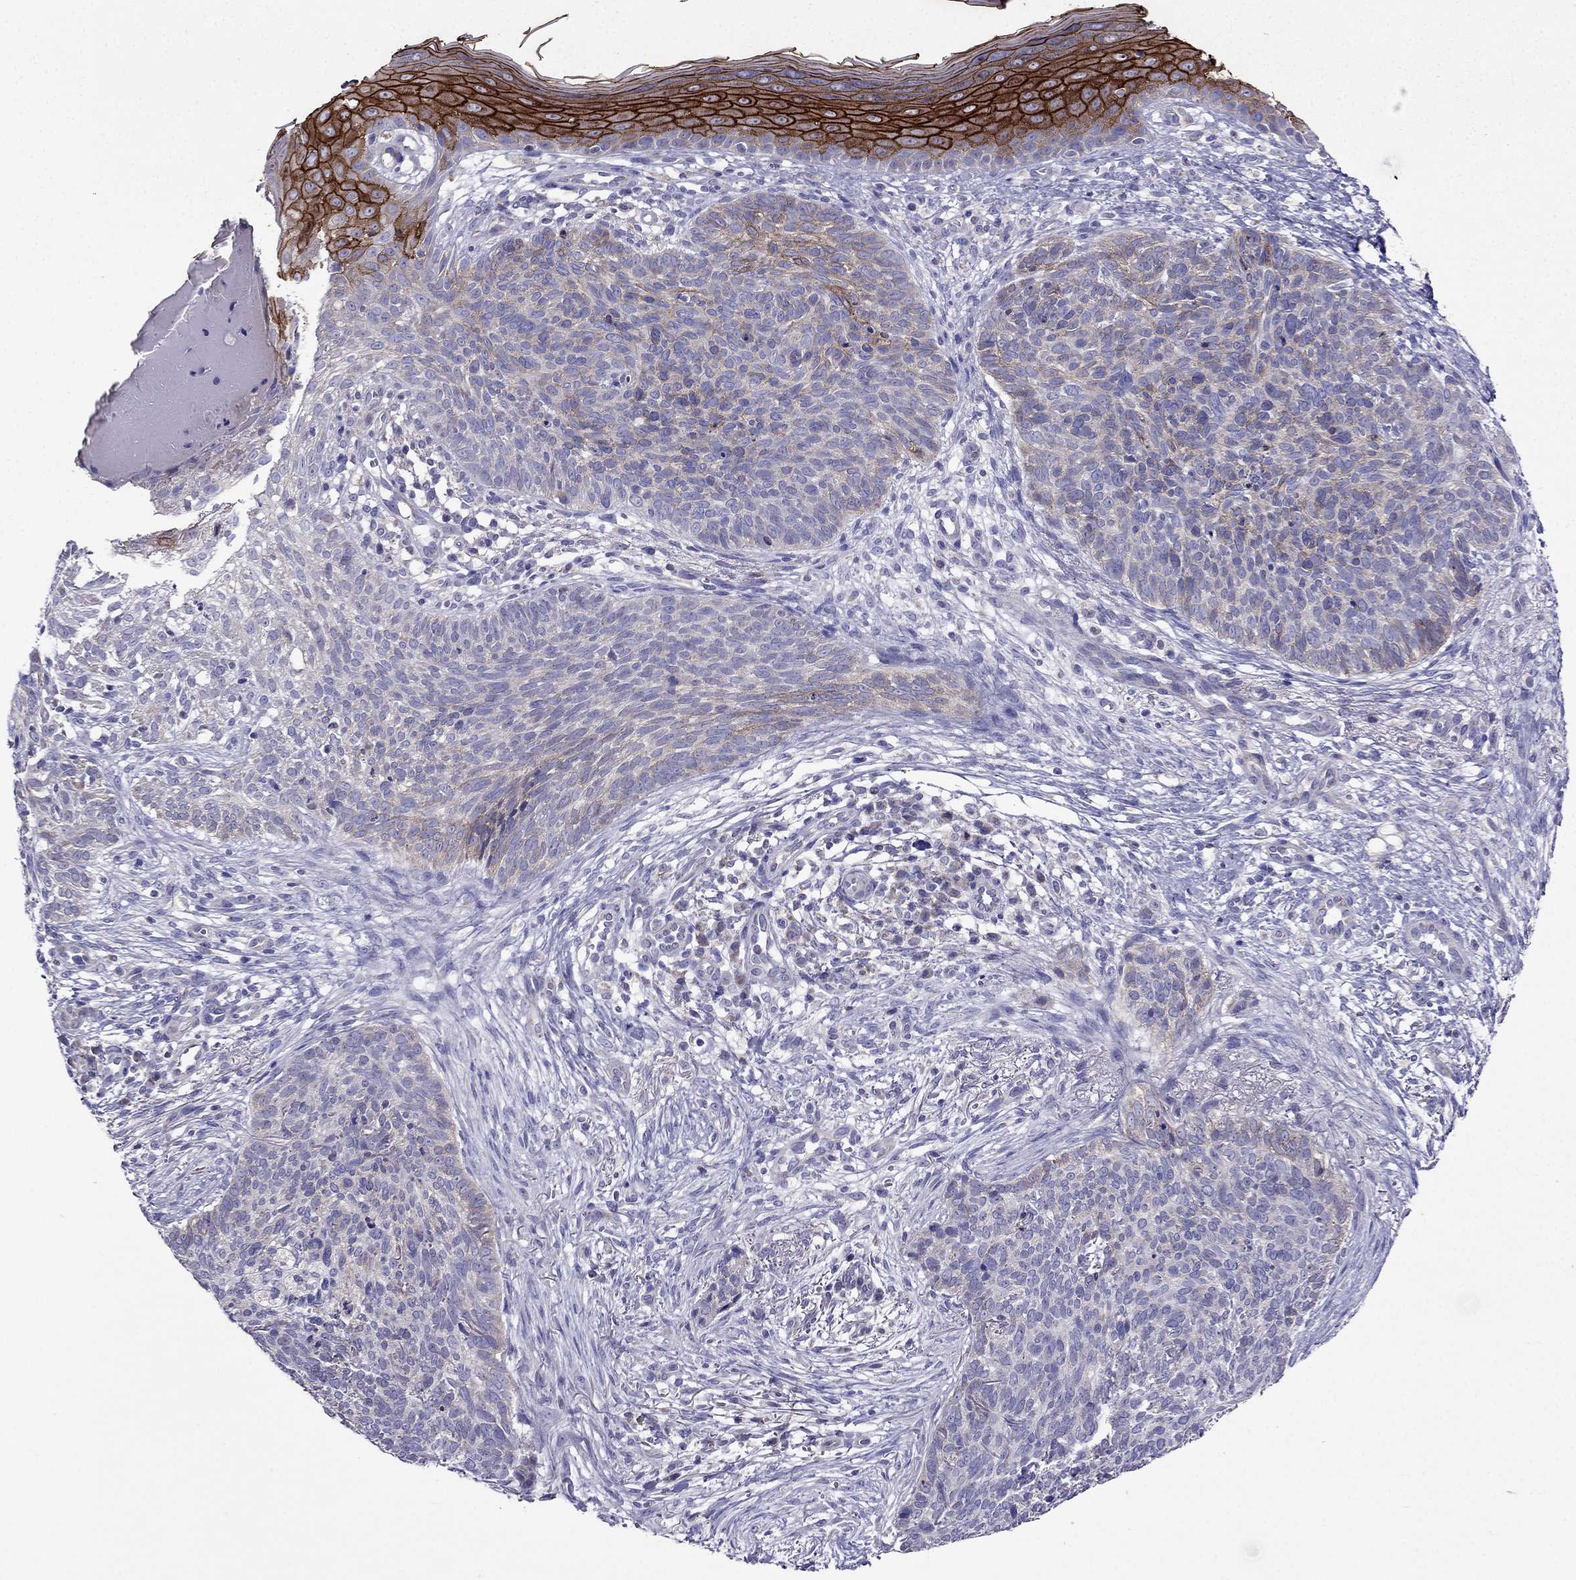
{"staining": {"intensity": "weak", "quantity": "25%-75%", "location": "cytoplasmic/membranous"}, "tissue": "skin cancer", "cell_type": "Tumor cells", "image_type": "cancer", "snomed": [{"axis": "morphology", "description": "Basal cell carcinoma"}, {"axis": "topography", "description": "Skin"}], "caption": "DAB (3,3'-diaminobenzidine) immunohistochemical staining of skin cancer demonstrates weak cytoplasmic/membranous protein expression in about 25%-75% of tumor cells.", "gene": "DSC1", "patient": {"sex": "male", "age": 64}}